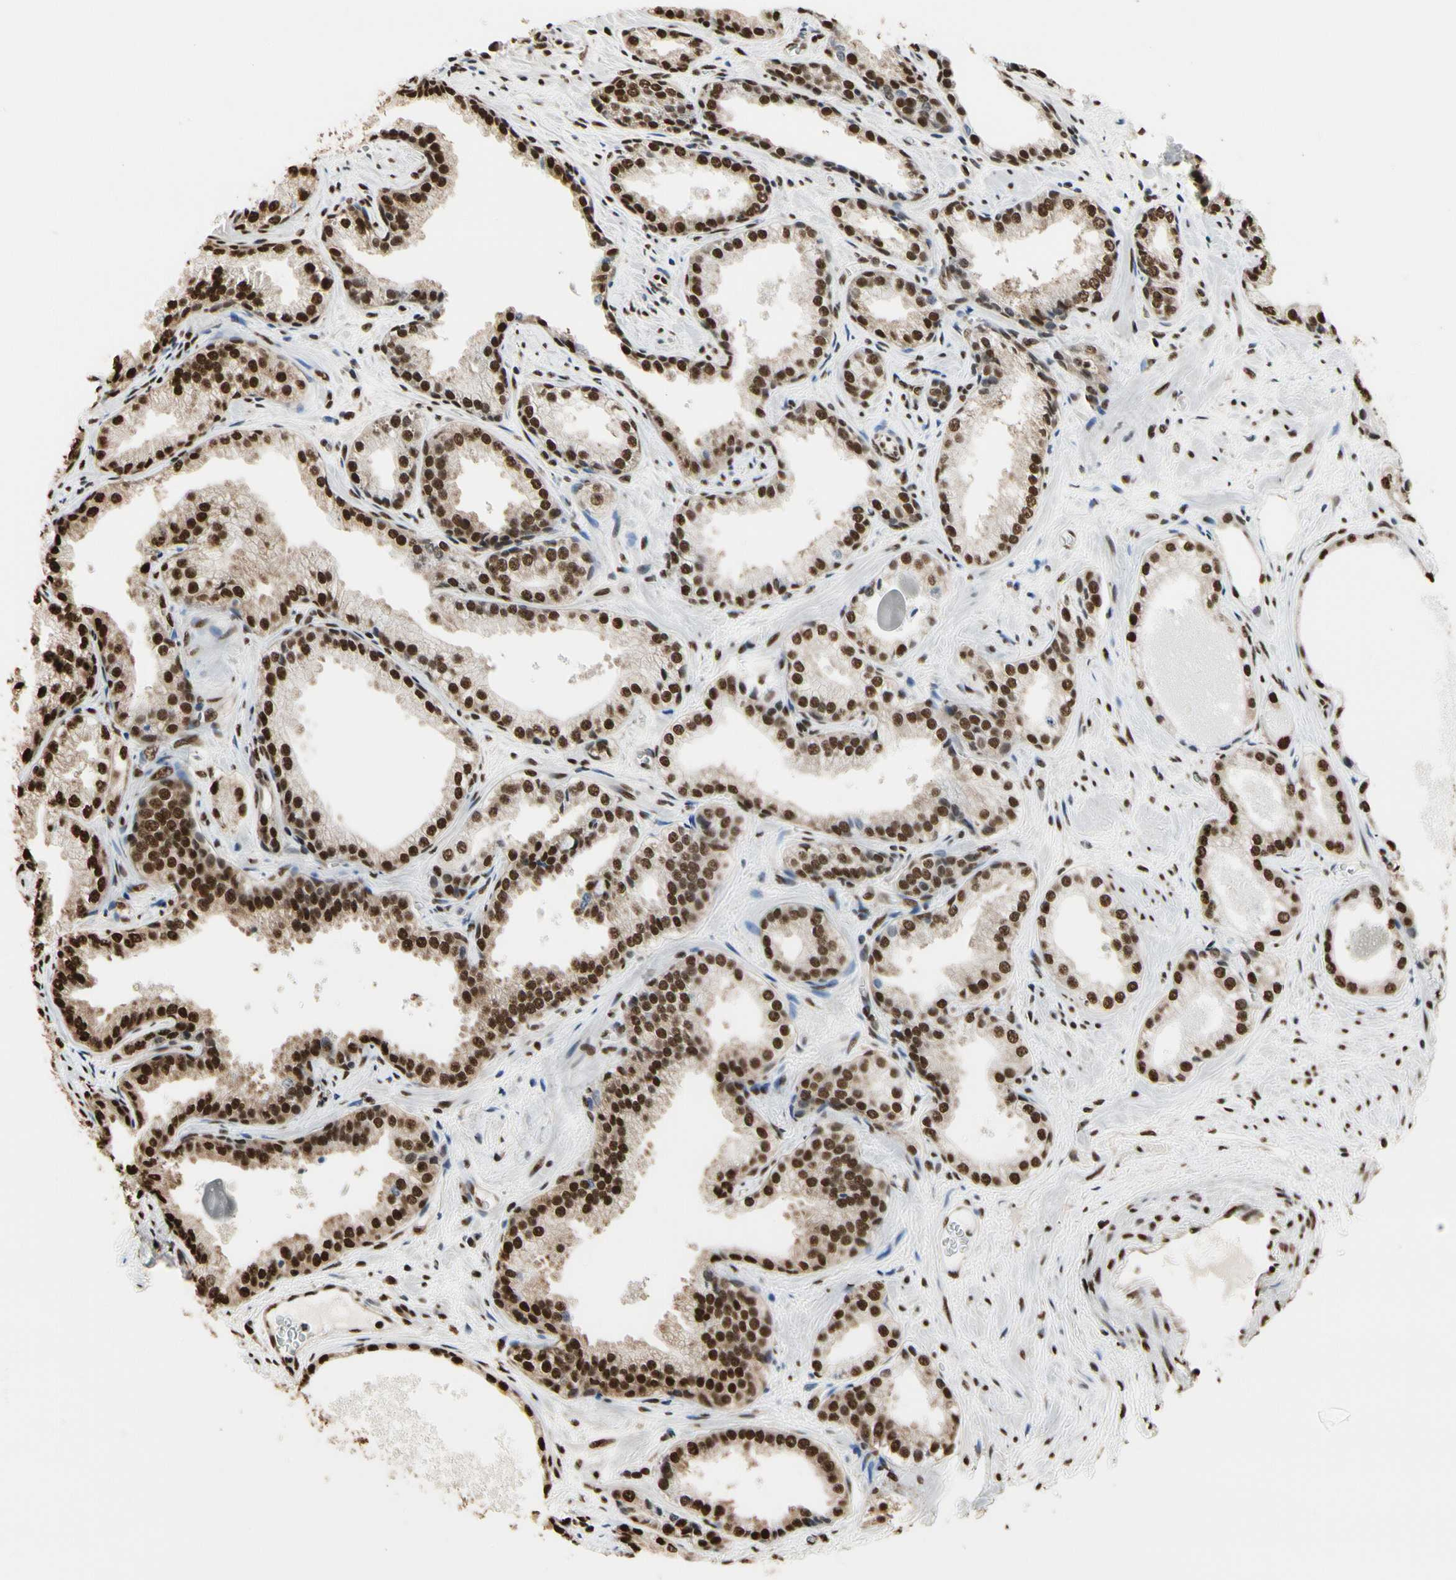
{"staining": {"intensity": "strong", "quantity": ">75%", "location": "nuclear"}, "tissue": "prostate cancer", "cell_type": "Tumor cells", "image_type": "cancer", "snomed": [{"axis": "morphology", "description": "Adenocarcinoma, Low grade"}, {"axis": "topography", "description": "Prostate"}], "caption": "A brown stain labels strong nuclear staining of a protein in prostate low-grade adenocarcinoma tumor cells. (brown staining indicates protein expression, while blue staining denotes nuclei).", "gene": "HNRNPK", "patient": {"sex": "male", "age": 60}}